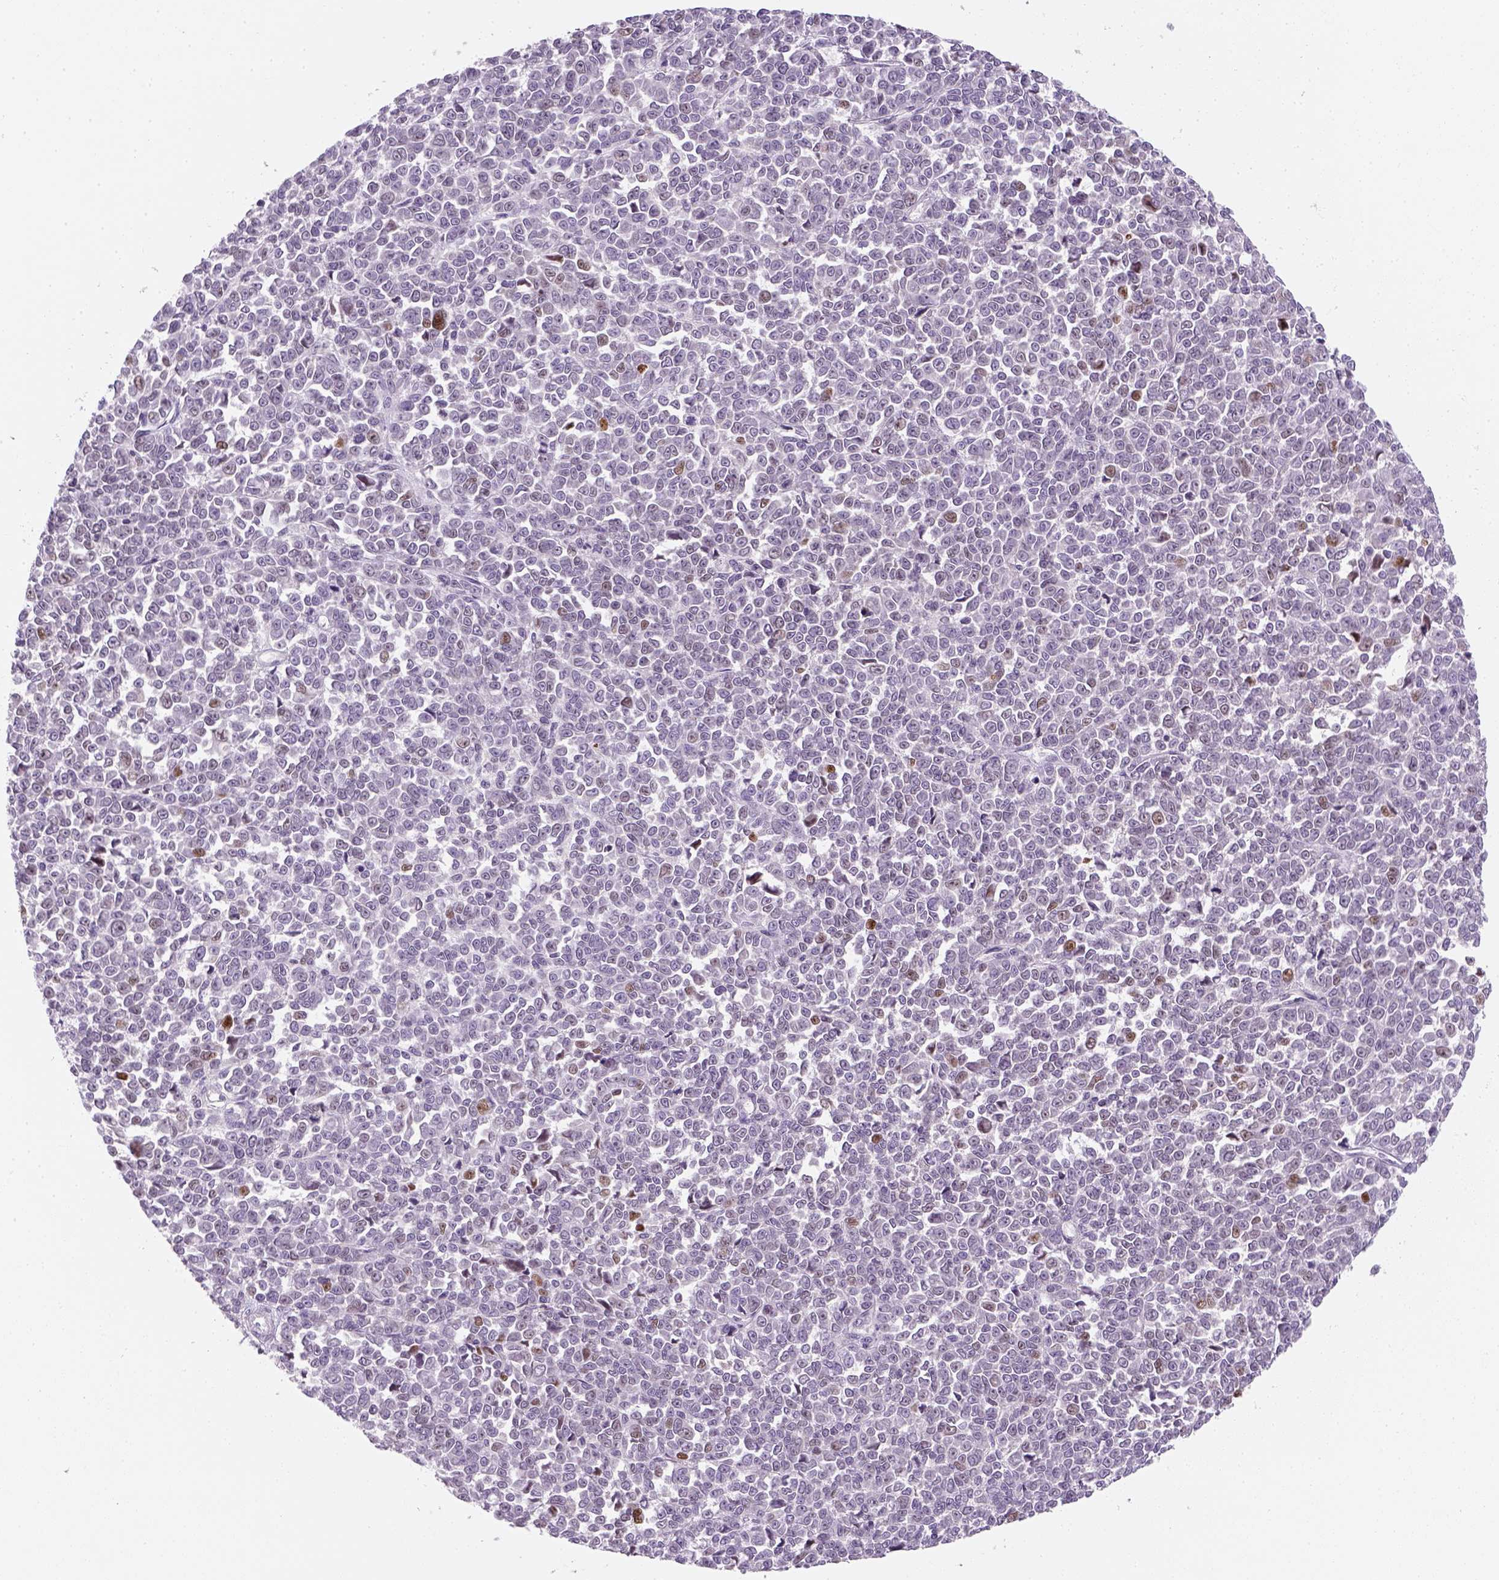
{"staining": {"intensity": "moderate", "quantity": "<25%", "location": "nuclear"}, "tissue": "melanoma", "cell_type": "Tumor cells", "image_type": "cancer", "snomed": [{"axis": "morphology", "description": "Malignant melanoma, NOS"}, {"axis": "topography", "description": "Skin"}], "caption": "IHC (DAB (3,3'-diaminobenzidine)) staining of human malignant melanoma demonstrates moderate nuclear protein positivity in about <25% of tumor cells.", "gene": "TP53", "patient": {"sex": "female", "age": 95}}